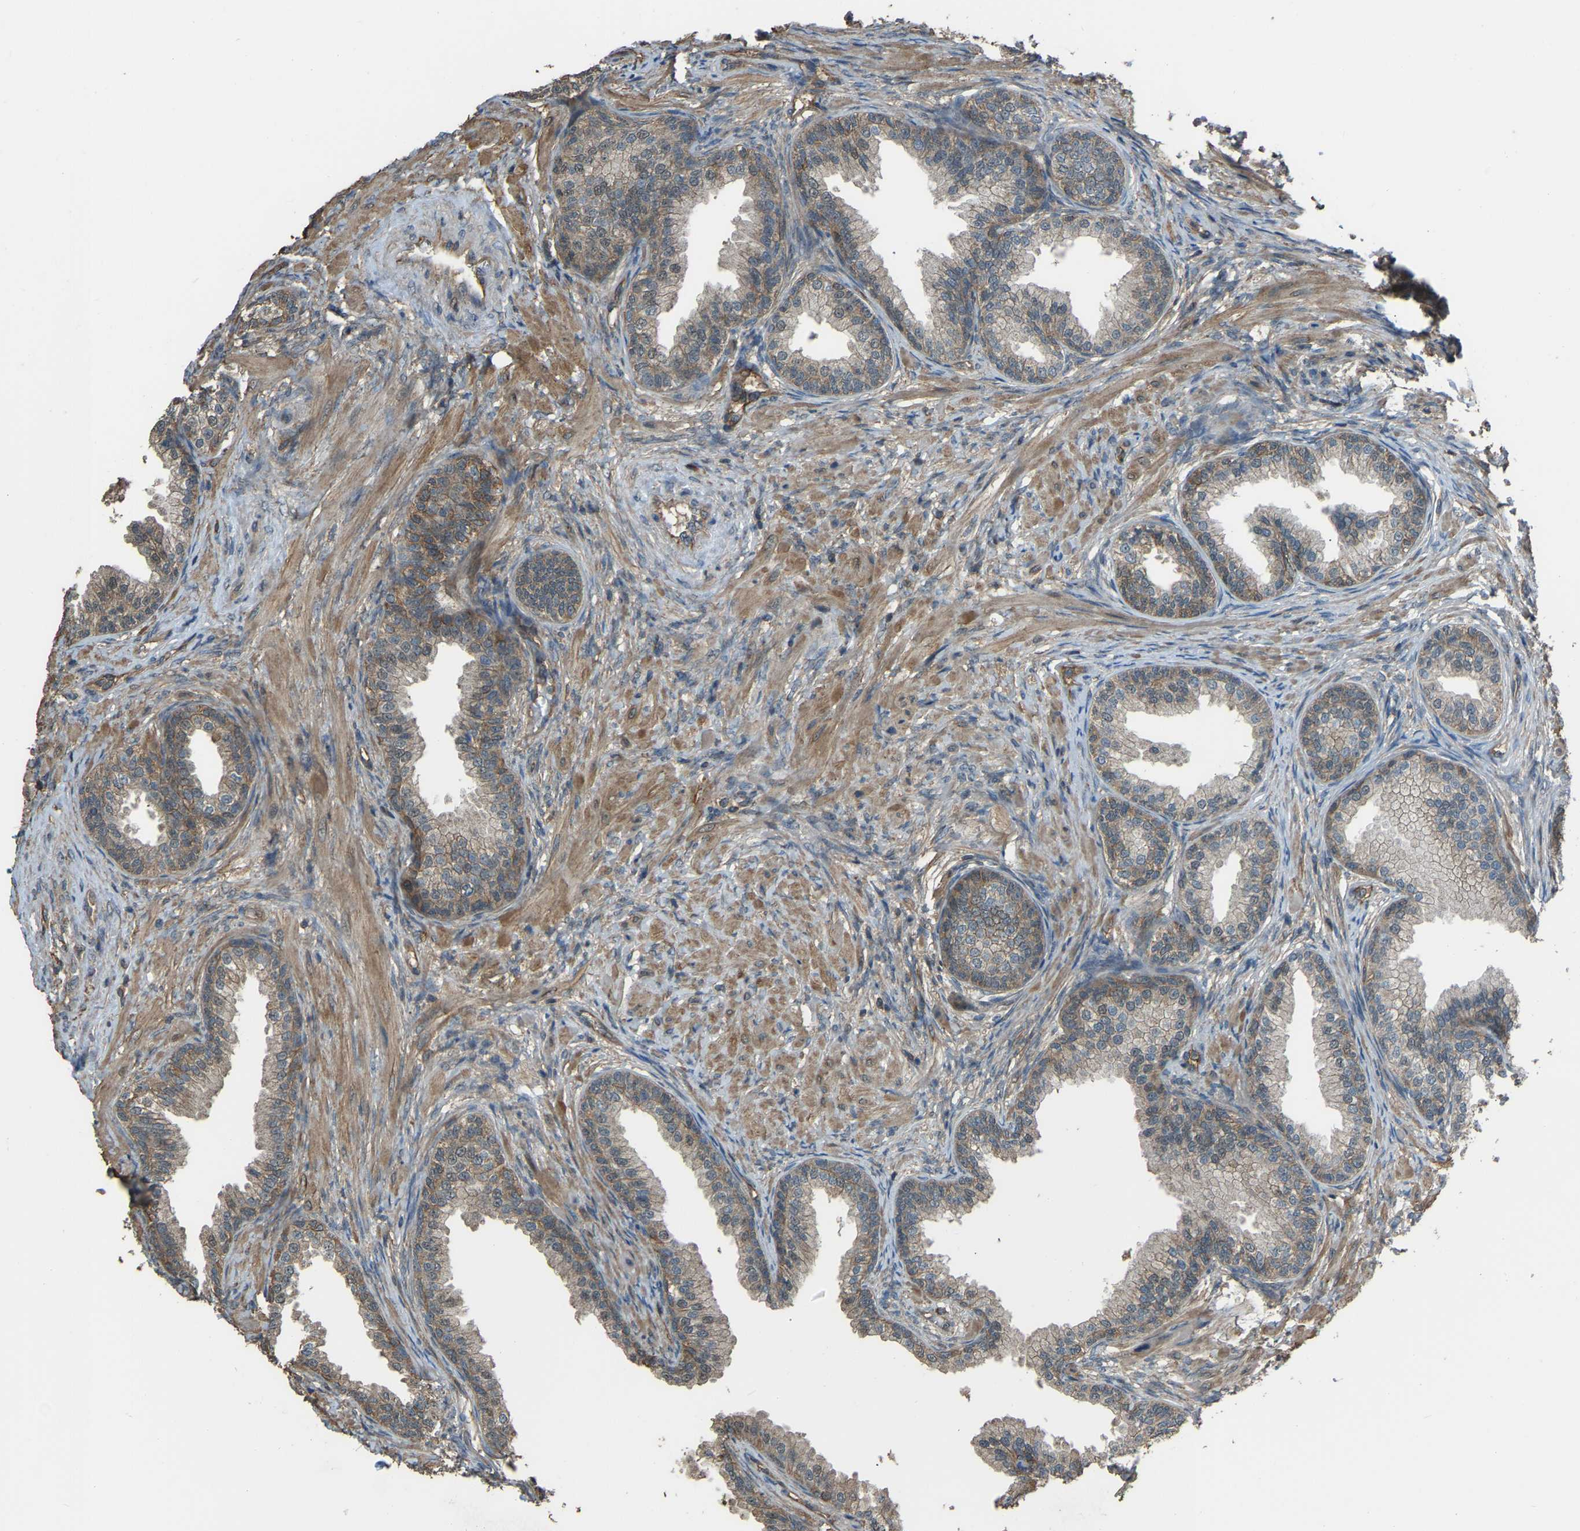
{"staining": {"intensity": "weak", "quantity": "25%-75%", "location": "cytoplasmic/membranous"}, "tissue": "prostate", "cell_type": "Glandular cells", "image_type": "normal", "snomed": [{"axis": "morphology", "description": "Normal tissue, NOS"}, {"axis": "topography", "description": "Prostate"}], "caption": "Brown immunohistochemical staining in benign prostate exhibits weak cytoplasmic/membranous staining in approximately 25%-75% of glandular cells. Nuclei are stained in blue.", "gene": "SLC4A2", "patient": {"sex": "male", "age": 76}}